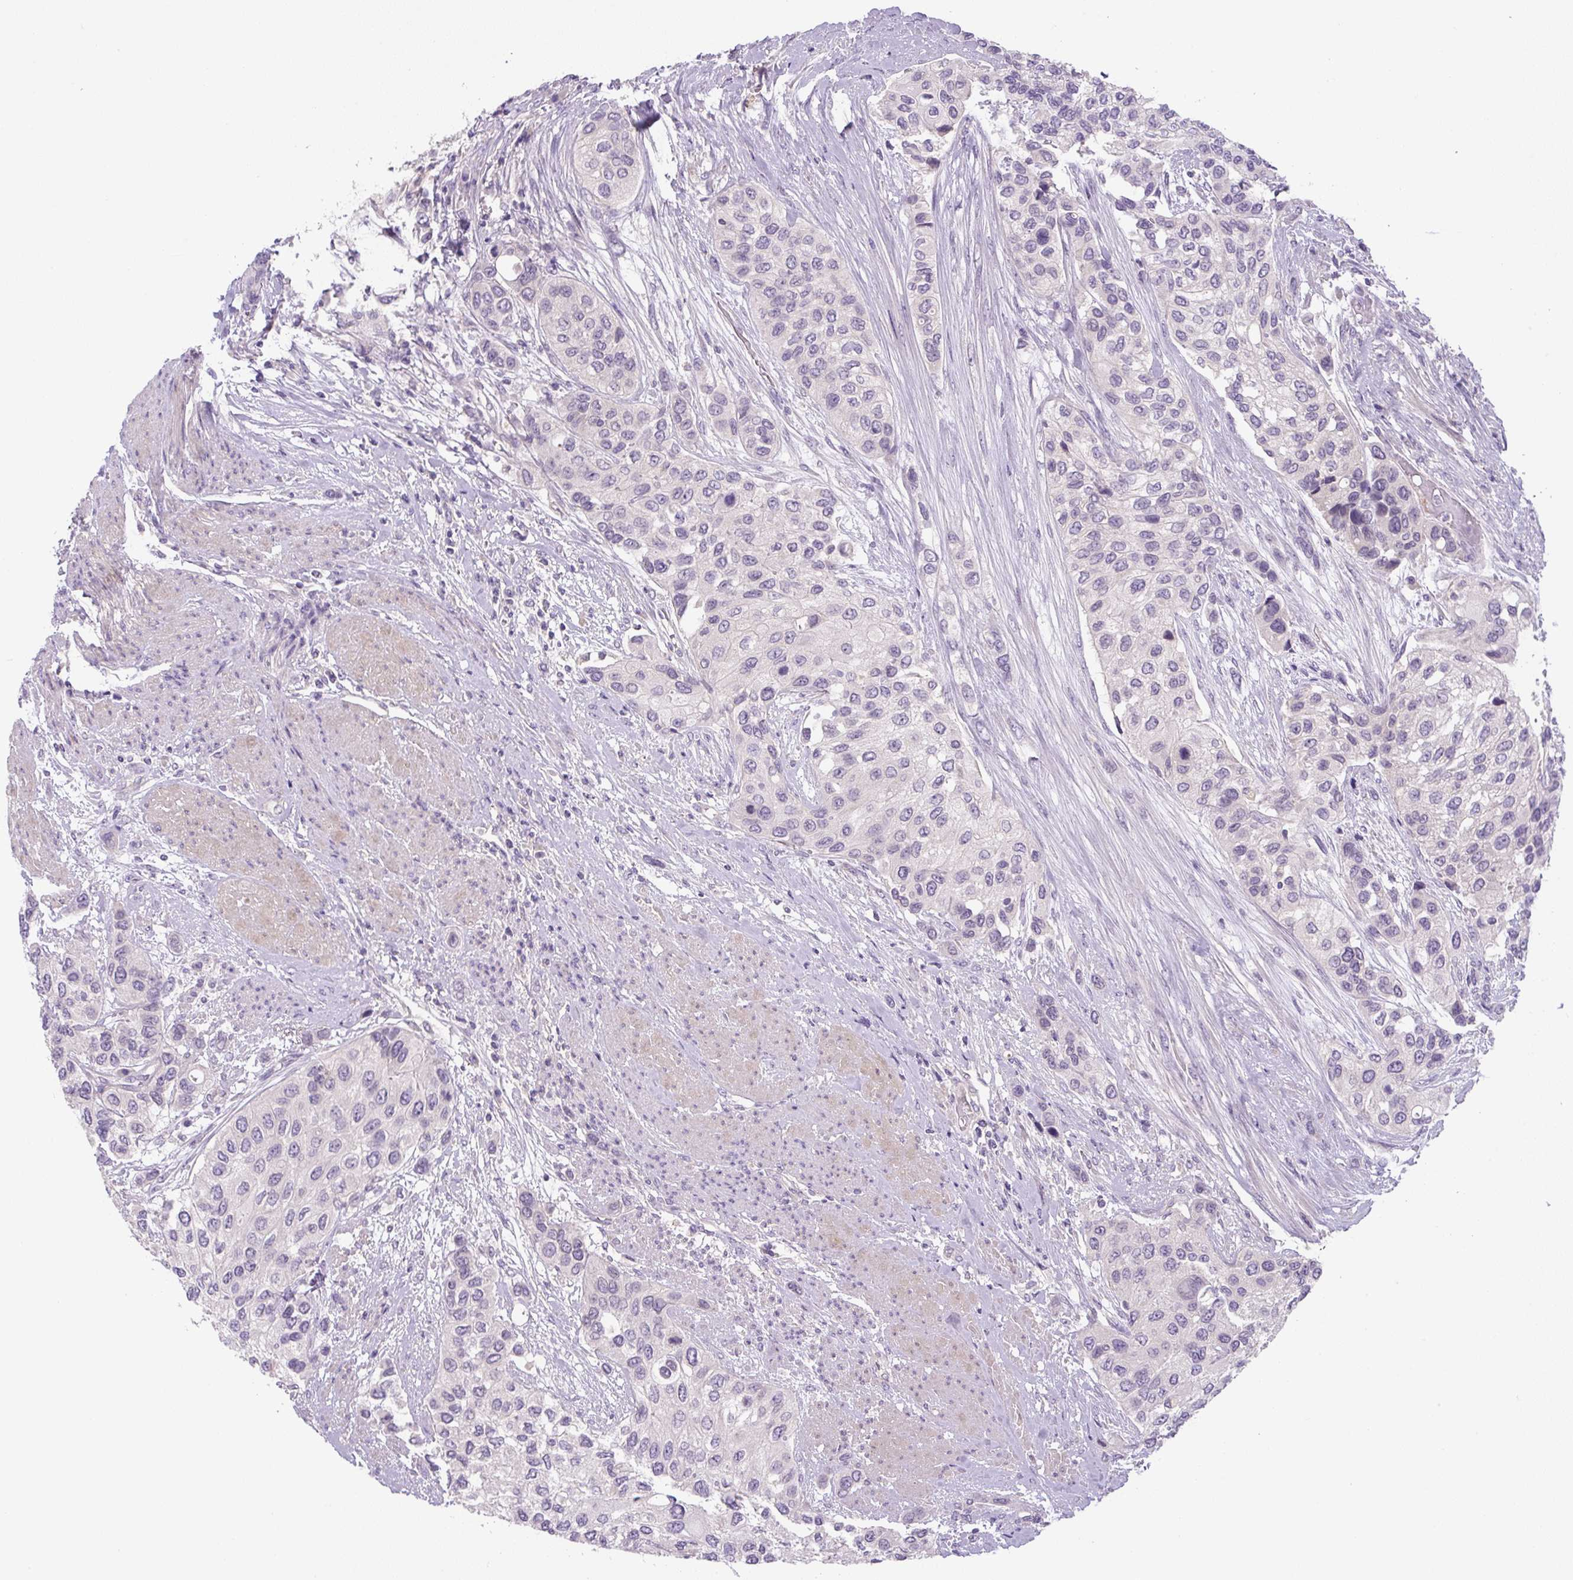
{"staining": {"intensity": "negative", "quantity": "none", "location": "none"}, "tissue": "urothelial cancer", "cell_type": "Tumor cells", "image_type": "cancer", "snomed": [{"axis": "morphology", "description": "Normal tissue, NOS"}, {"axis": "morphology", "description": "Urothelial carcinoma, High grade"}, {"axis": "topography", "description": "Vascular tissue"}, {"axis": "topography", "description": "Urinary bladder"}], "caption": "Immunohistochemical staining of urothelial cancer demonstrates no significant positivity in tumor cells.", "gene": "UBL3", "patient": {"sex": "female", "age": 56}}